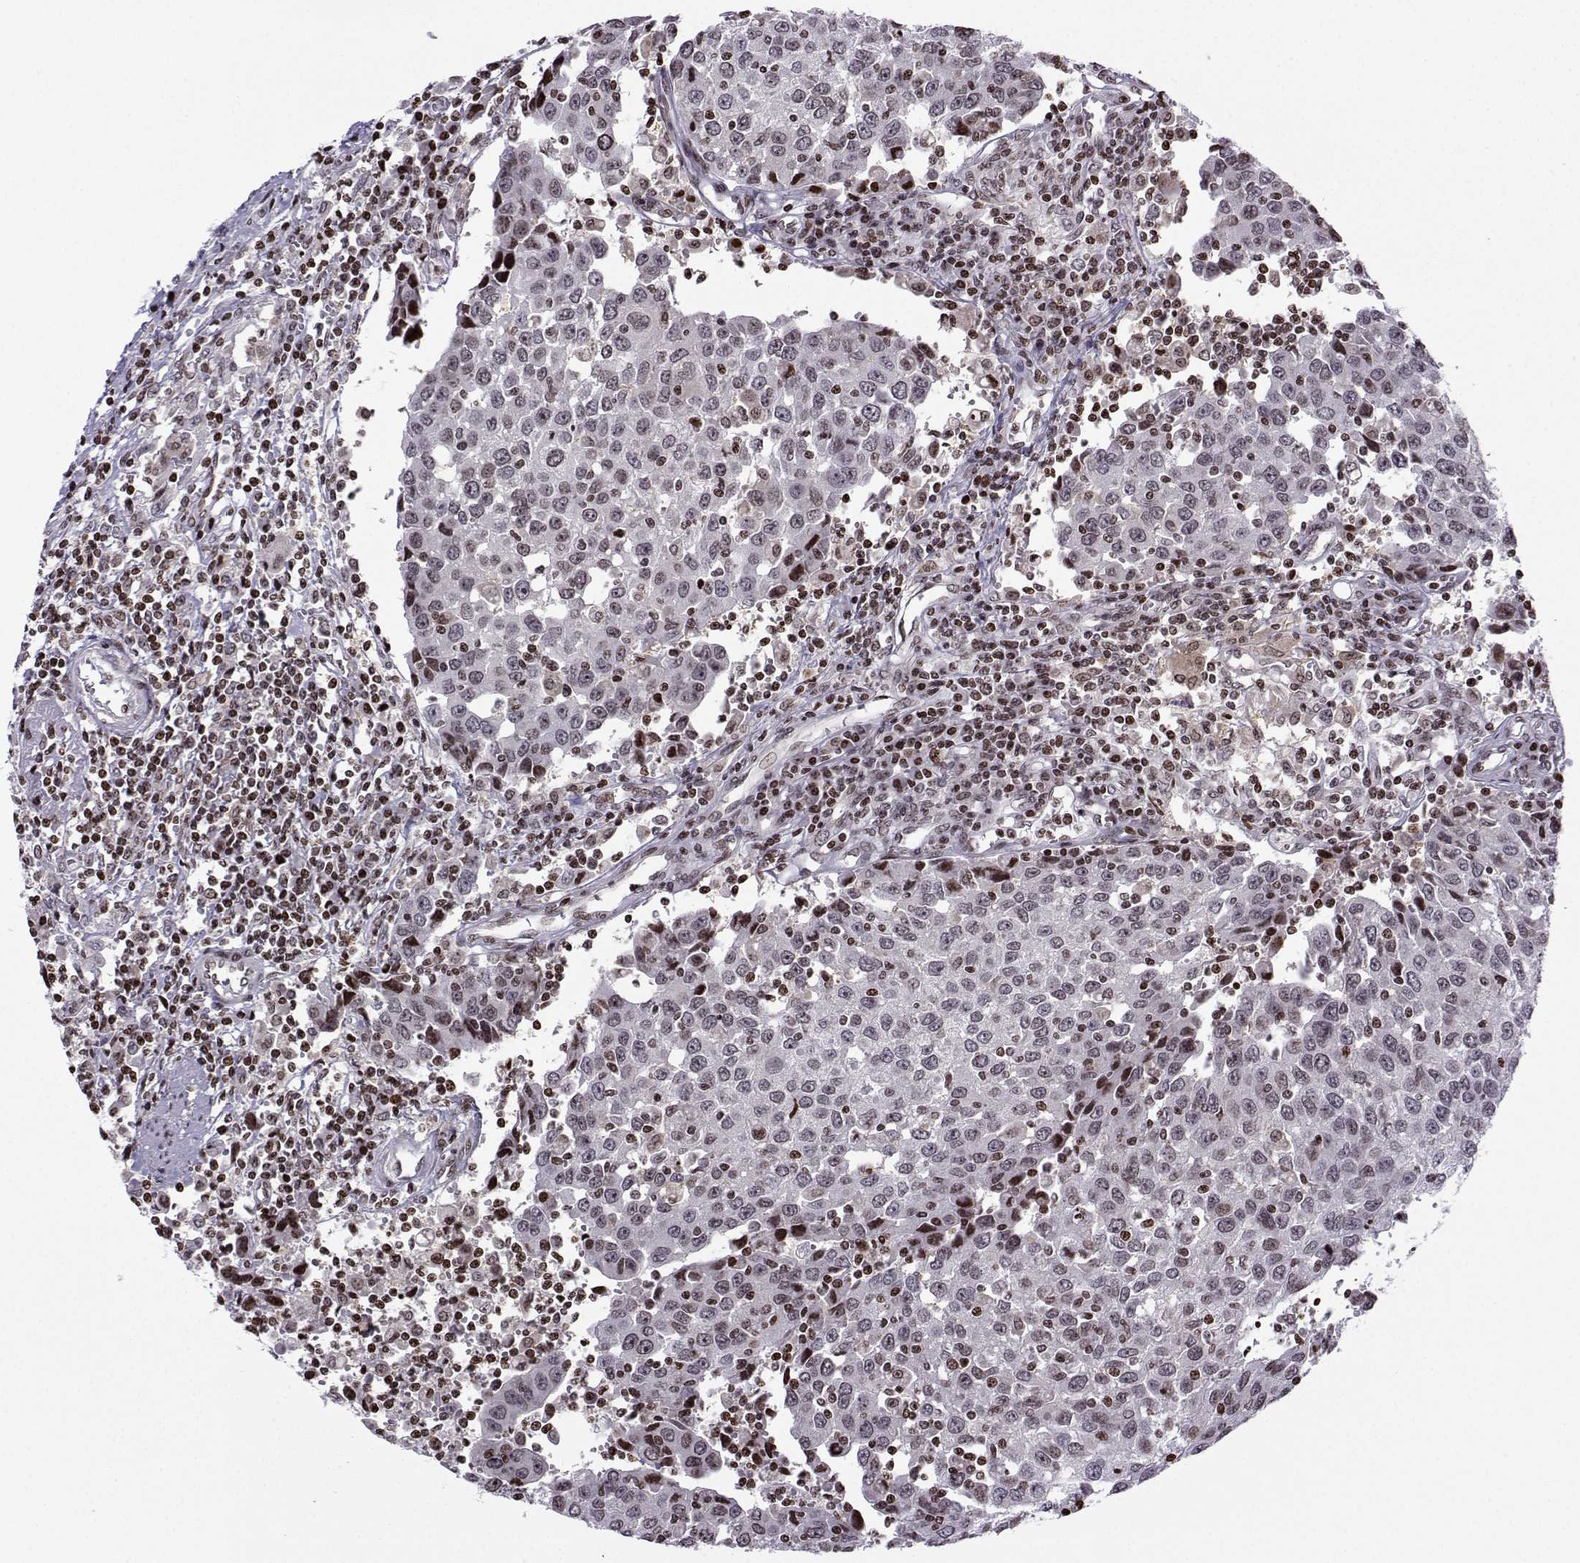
{"staining": {"intensity": "moderate", "quantity": "<25%", "location": "nuclear"}, "tissue": "urothelial cancer", "cell_type": "Tumor cells", "image_type": "cancer", "snomed": [{"axis": "morphology", "description": "Urothelial carcinoma, High grade"}, {"axis": "topography", "description": "Urinary bladder"}], "caption": "Immunohistochemistry (IHC) image of human urothelial cancer stained for a protein (brown), which shows low levels of moderate nuclear expression in about <25% of tumor cells.", "gene": "ZNF19", "patient": {"sex": "female", "age": 85}}